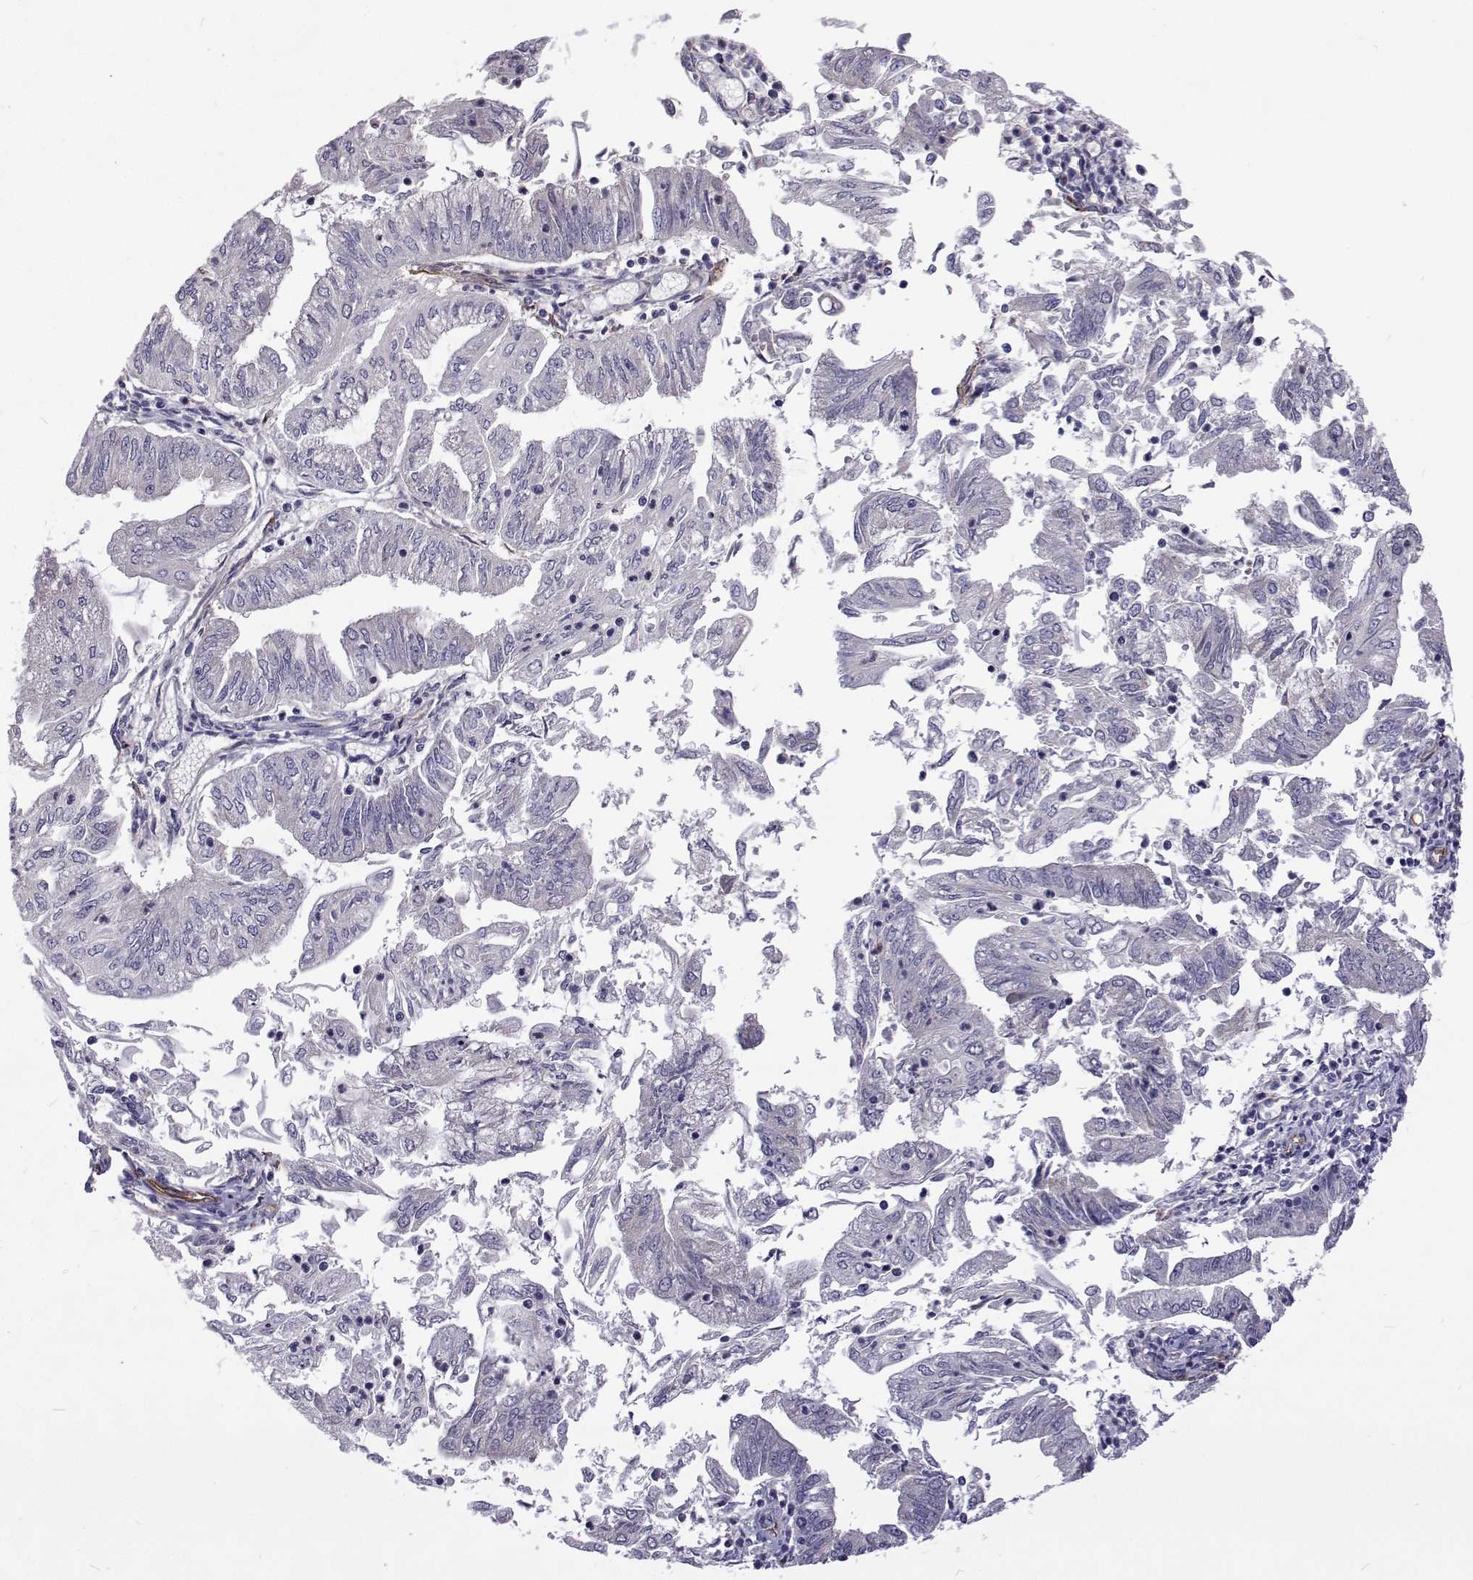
{"staining": {"intensity": "negative", "quantity": "none", "location": "none"}, "tissue": "endometrial cancer", "cell_type": "Tumor cells", "image_type": "cancer", "snomed": [{"axis": "morphology", "description": "Adenocarcinoma, NOS"}, {"axis": "topography", "description": "Endometrium"}], "caption": "There is no significant expression in tumor cells of endometrial adenocarcinoma. Brightfield microscopy of immunohistochemistry (IHC) stained with DAB (brown) and hematoxylin (blue), captured at high magnification.", "gene": "NPR3", "patient": {"sex": "female", "age": 55}}